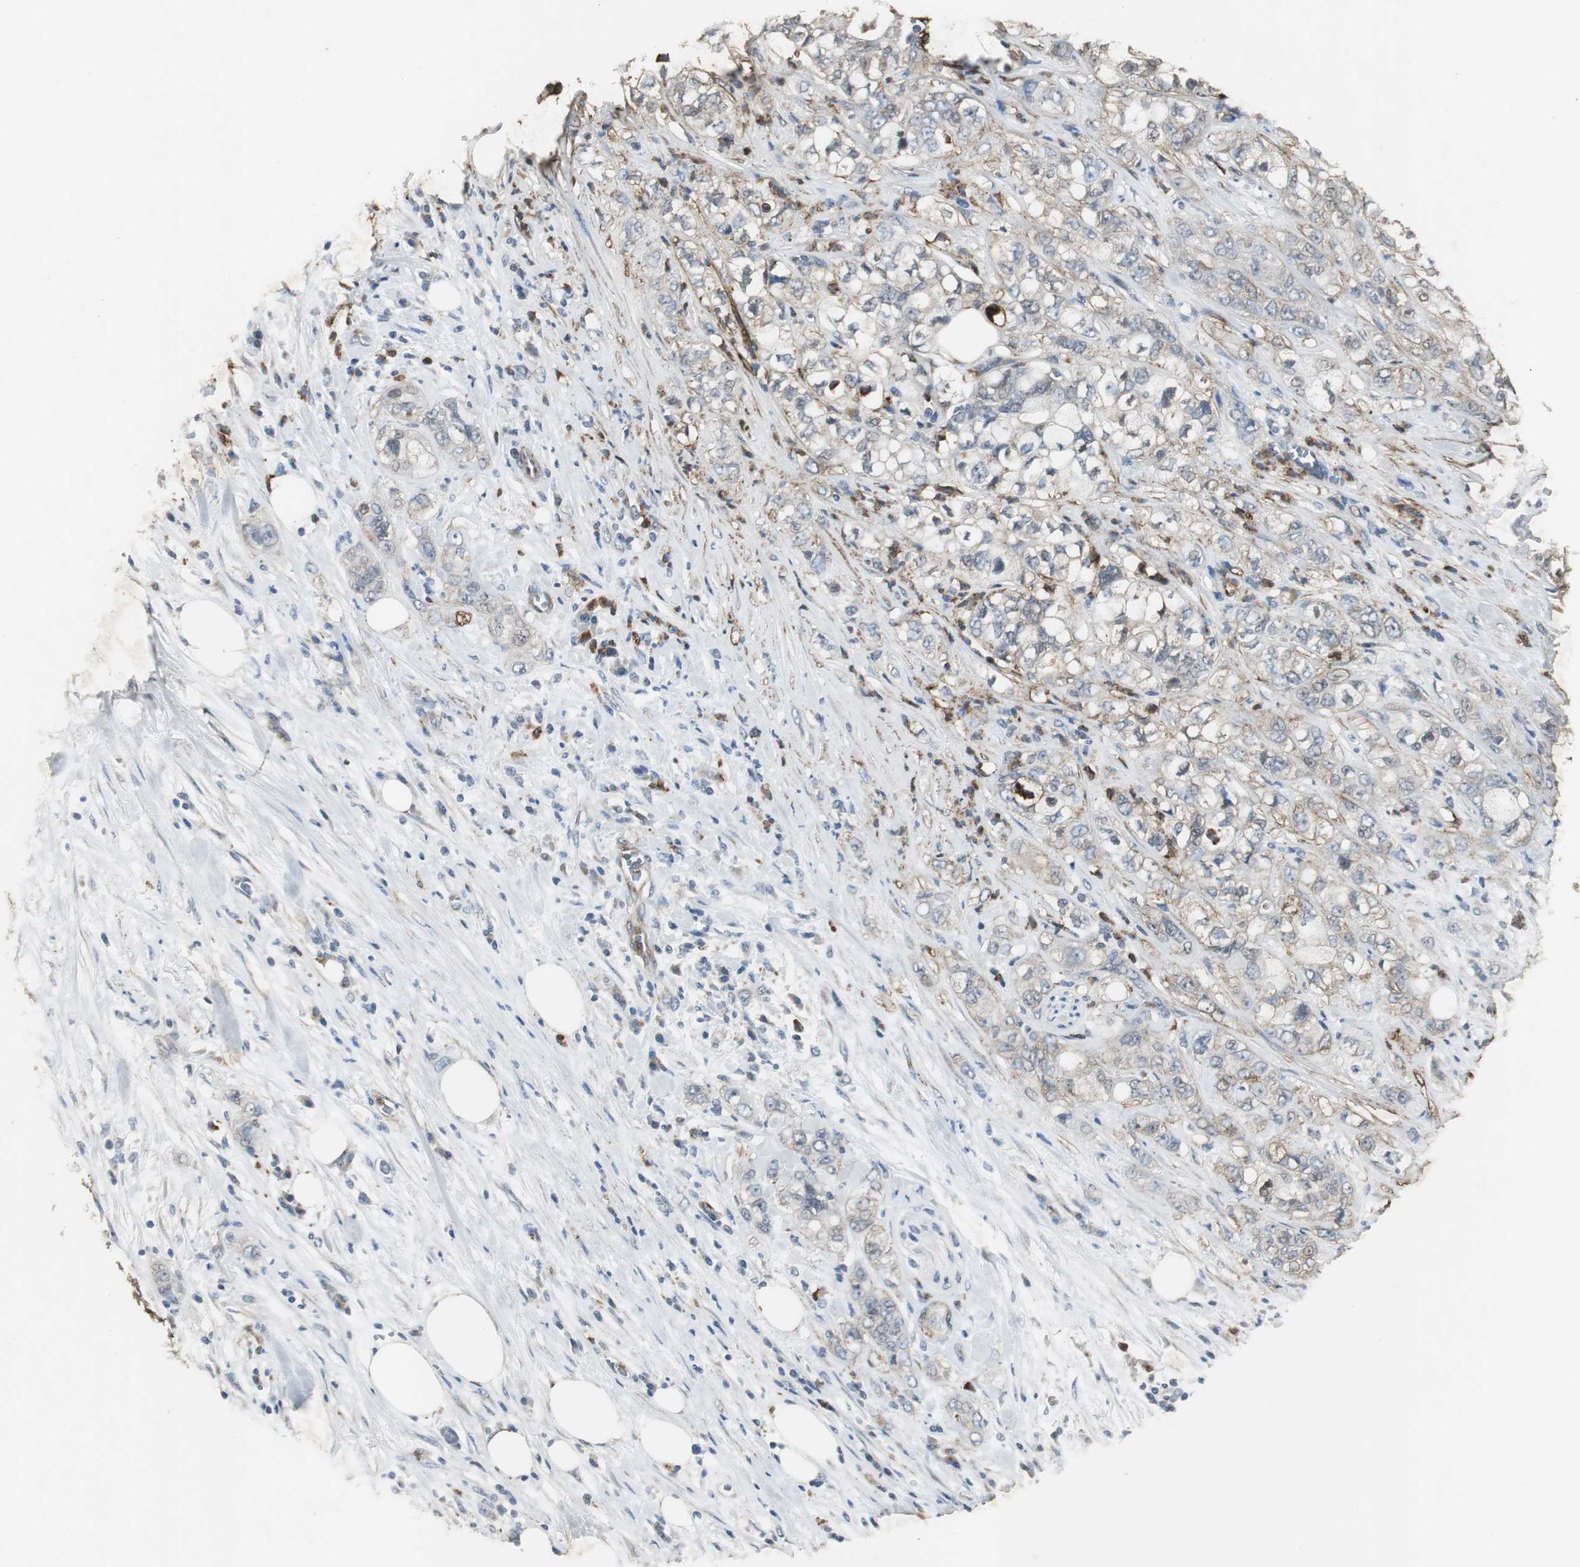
{"staining": {"intensity": "weak", "quantity": "25%-75%", "location": "cytoplasmic/membranous"}, "tissue": "pancreatic cancer", "cell_type": "Tumor cells", "image_type": "cancer", "snomed": [{"axis": "morphology", "description": "Adenocarcinoma, NOS"}, {"axis": "topography", "description": "Pancreas"}], "caption": "Protein staining shows weak cytoplasmic/membranous positivity in about 25%-75% of tumor cells in pancreatic cancer (adenocarcinoma).", "gene": "JTB", "patient": {"sex": "male", "age": 70}}